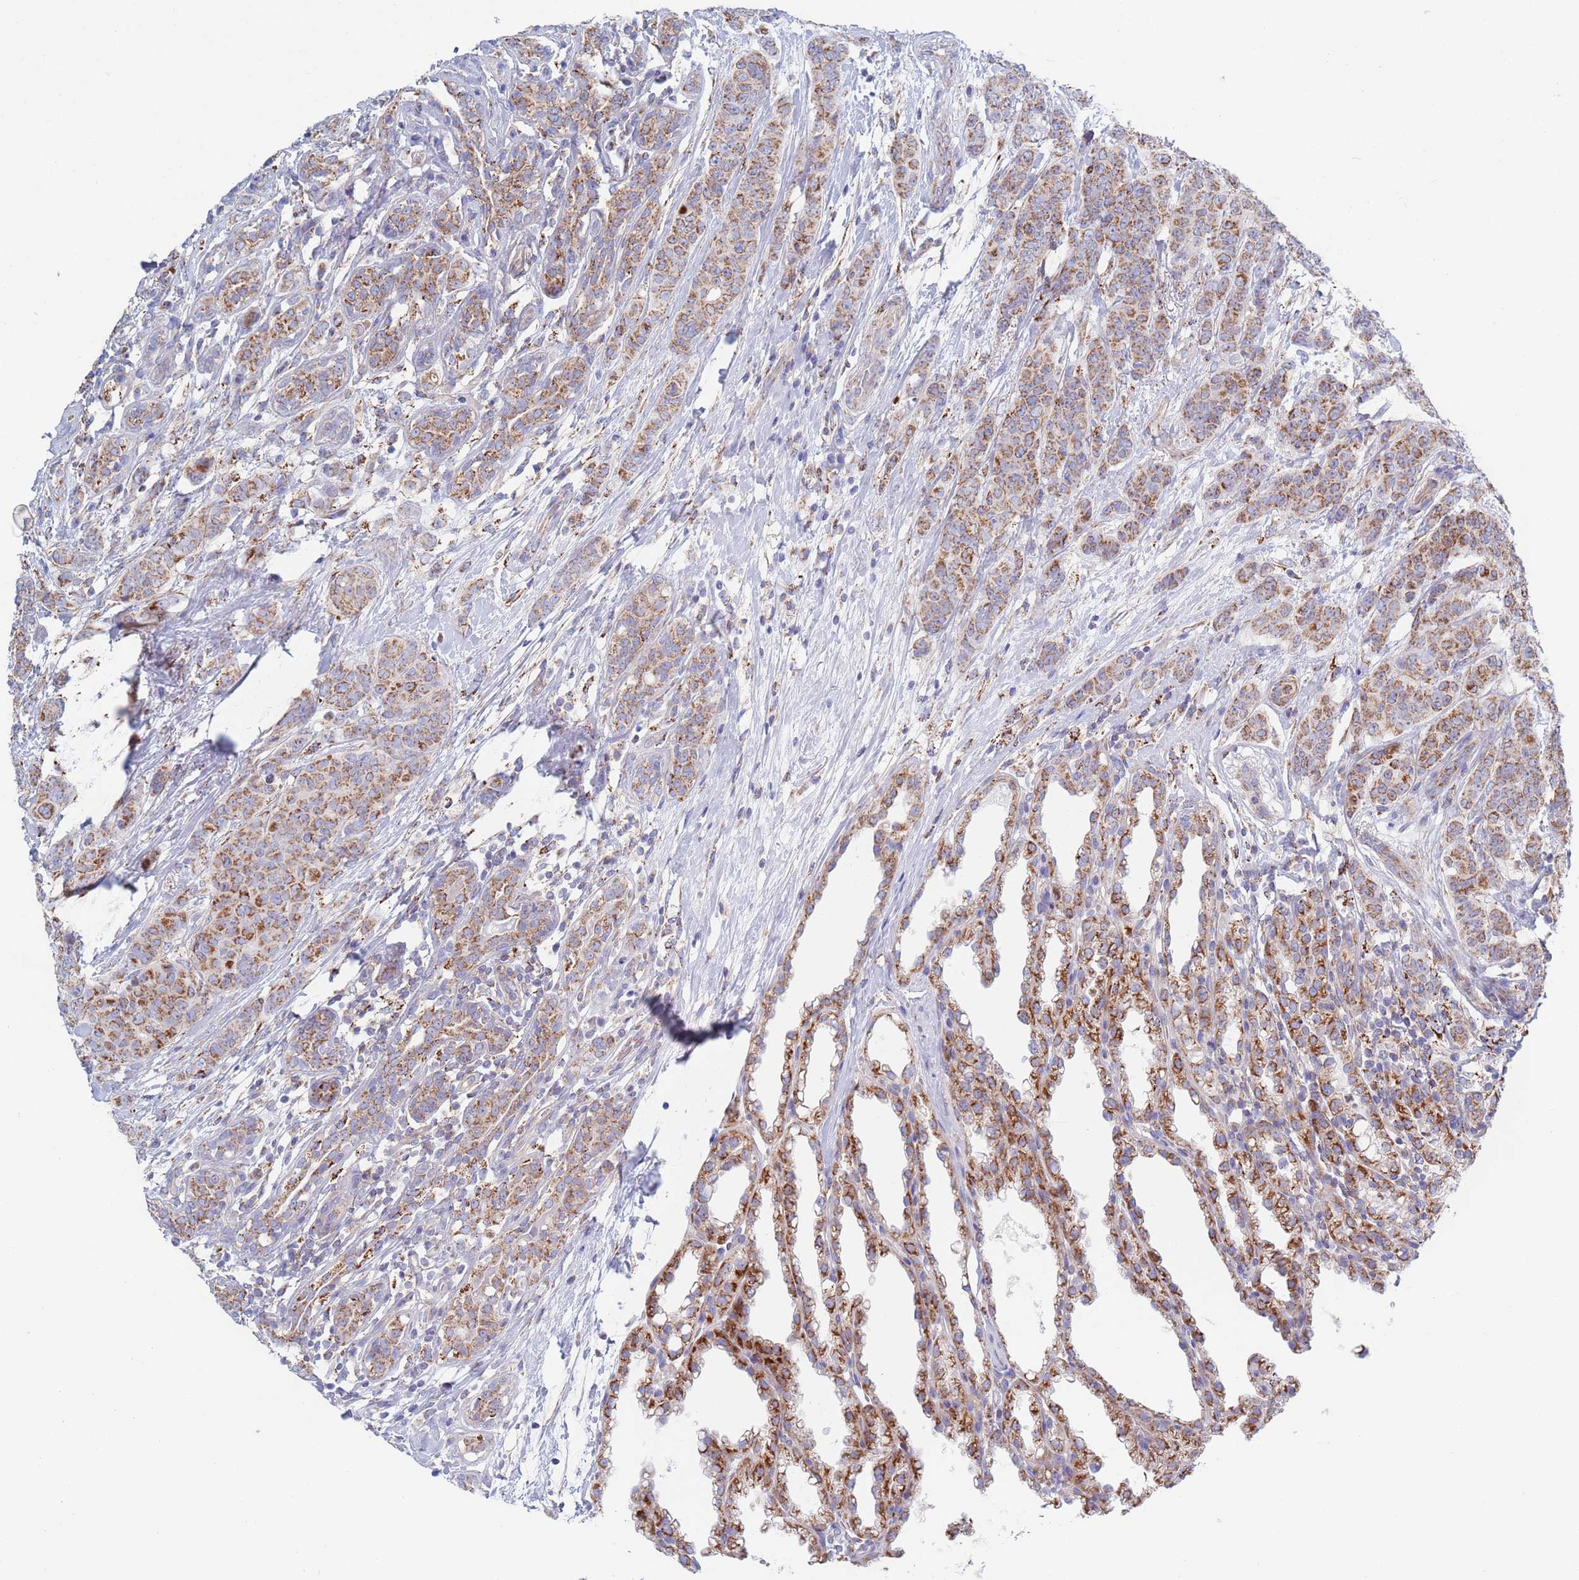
{"staining": {"intensity": "strong", "quantity": "25%-75%", "location": "cytoplasmic/membranous"}, "tissue": "breast cancer", "cell_type": "Tumor cells", "image_type": "cancer", "snomed": [{"axis": "morphology", "description": "Duct carcinoma"}, {"axis": "topography", "description": "Breast"}], "caption": "The immunohistochemical stain highlights strong cytoplasmic/membranous positivity in tumor cells of breast invasive ductal carcinoma tissue.", "gene": "CHCHD6", "patient": {"sex": "female", "age": 40}}